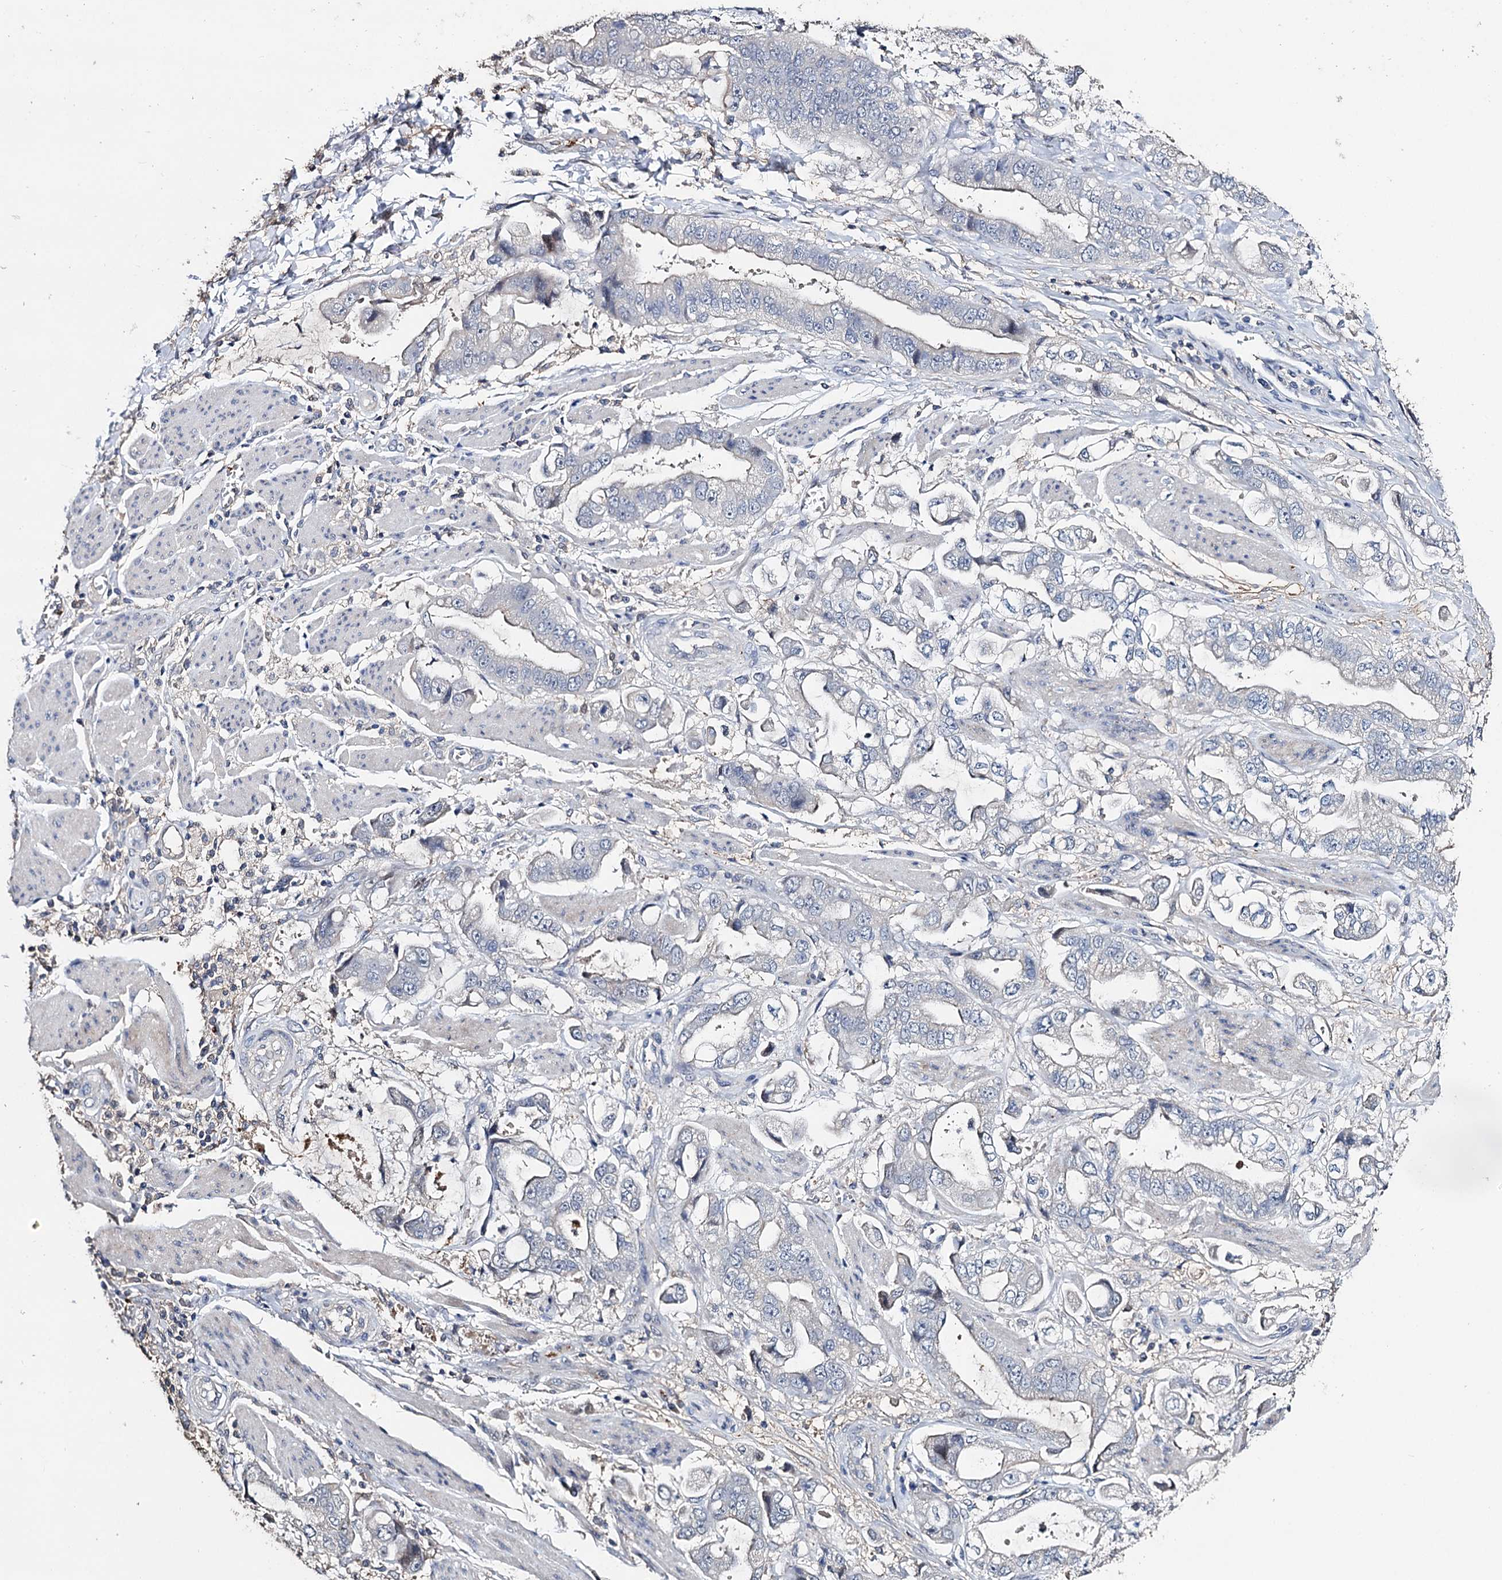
{"staining": {"intensity": "negative", "quantity": "none", "location": "none"}, "tissue": "stomach cancer", "cell_type": "Tumor cells", "image_type": "cancer", "snomed": [{"axis": "morphology", "description": "Adenocarcinoma, NOS"}, {"axis": "topography", "description": "Stomach"}], "caption": "Adenocarcinoma (stomach) was stained to show a protein in brown. There is no significant positivity in tumor cells.", "gene": "DNAH6", "patient": {"sex": "male", "age": 62}}